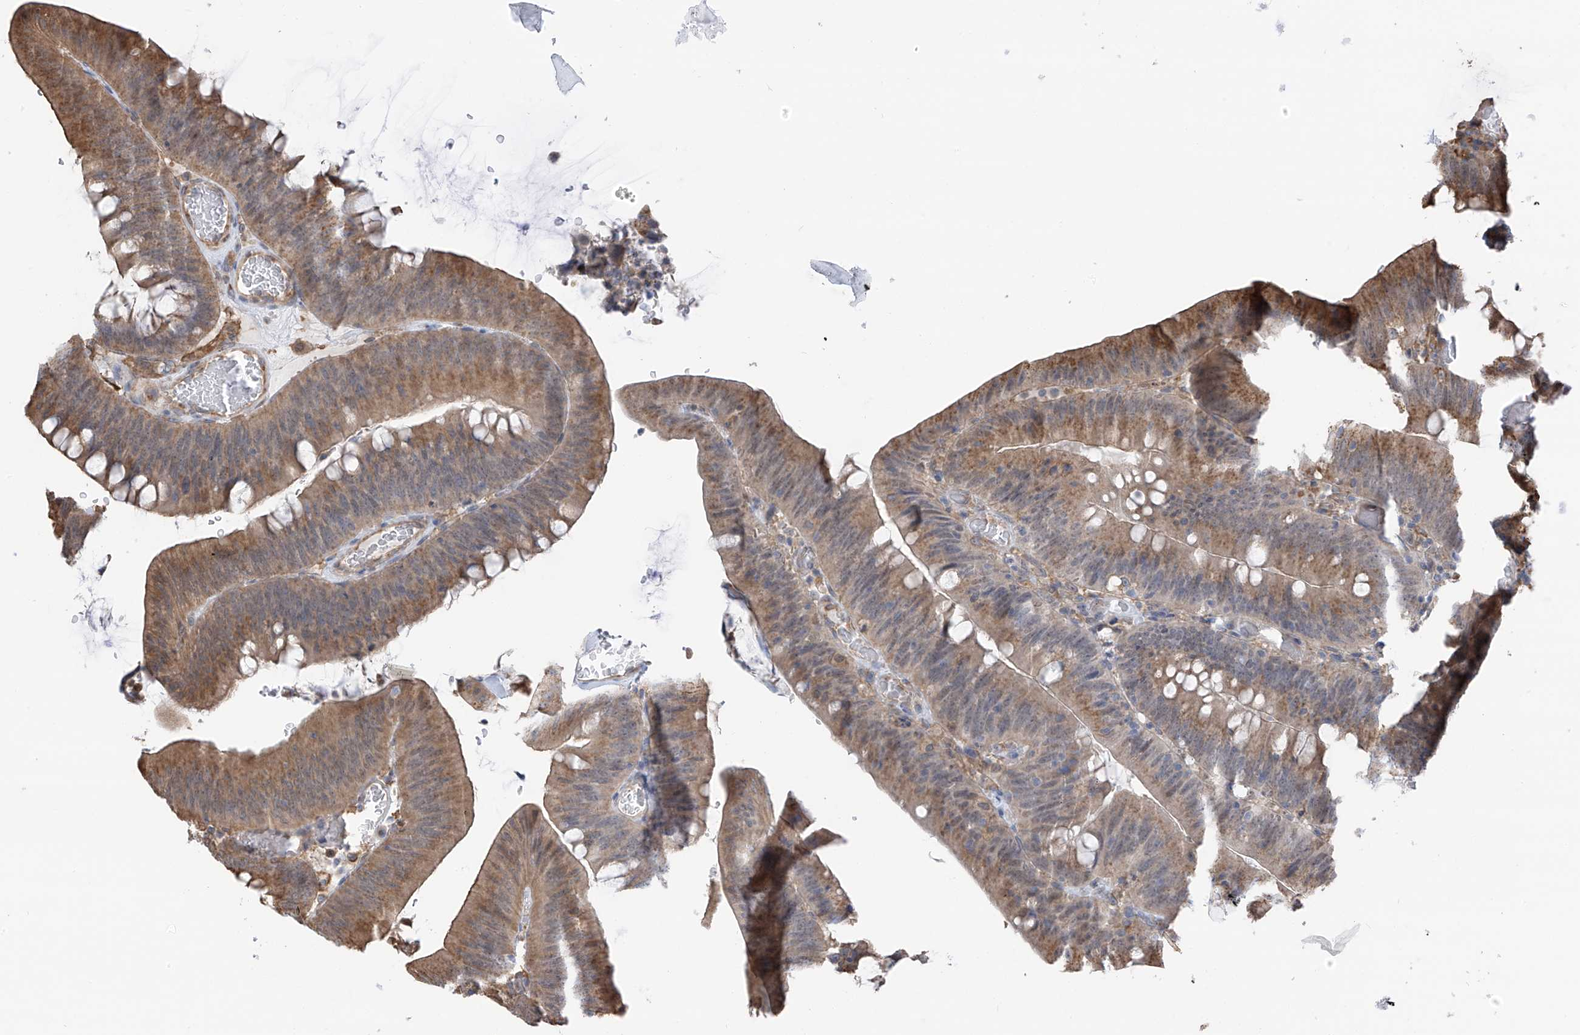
{"staining": {"intensity": "moderate", "quantity": ">75%", "location": "cytoplasmic/membranous"}, "tissue": "colorectal cancer", "cell_type": "Tumor cells", "image_type": "cancer", "snomed": [{"axis": "morphology", "description": "Normal tissue, NOS"}, {"axis": "topography", "description": "Colon"}], "caption": "A photomicrograph of colorectal cancer stained for a protein demonstrates moderate cytoplasmic/membranous brown staining in tumor cells.", "gene": "ZNF189", "patient": {"sex": "female", "age": 82}}